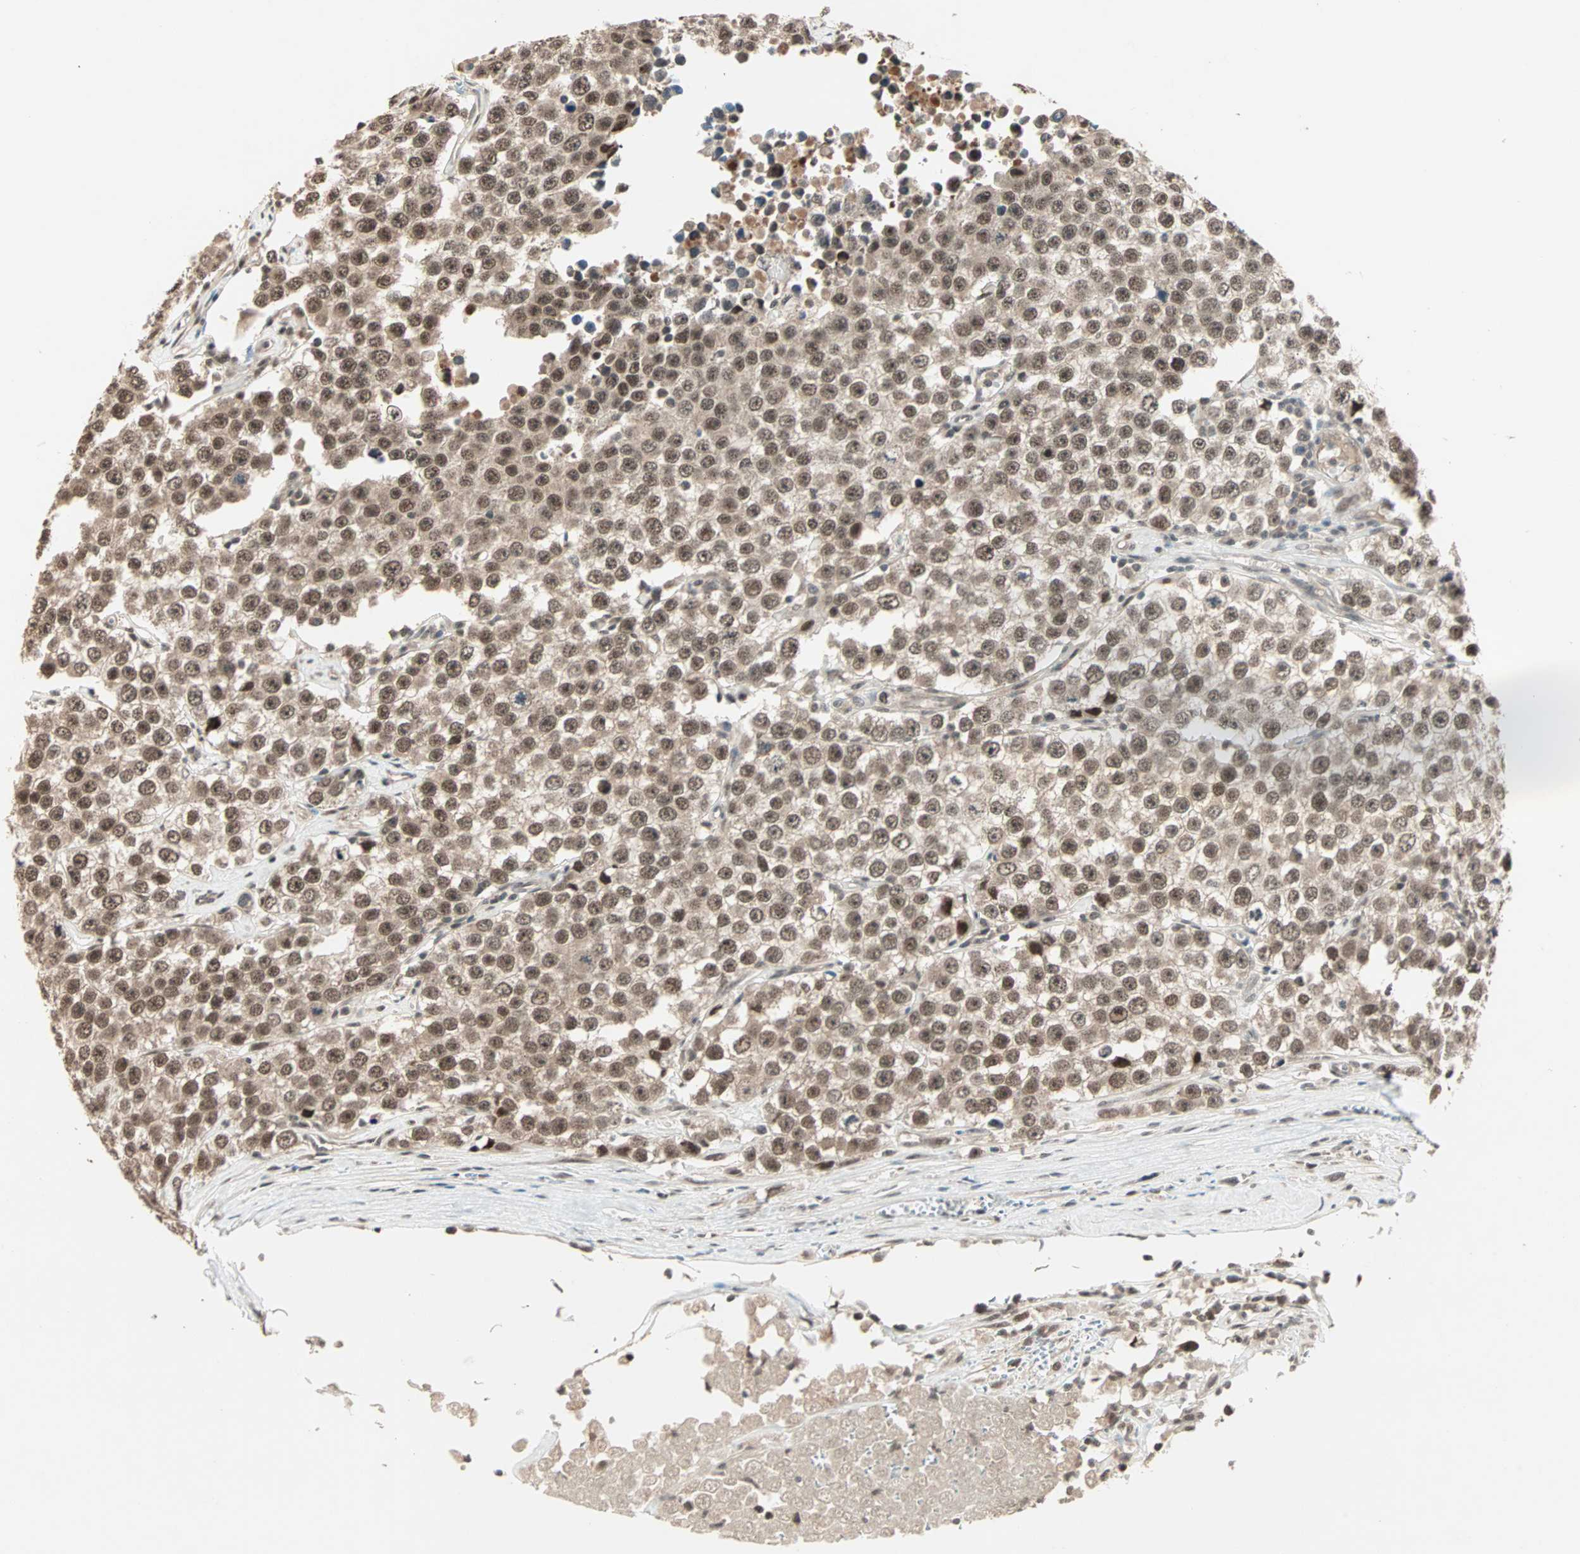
{"staining": {"intensity": "moderate", "quantity": ">75%", "location": "nuclear"}, "tissue": "testis cancer", "cell_type": "Tumor cells", "image_type": "cancer", "snomed": [{"axis": "morphology", "description": "Seminoma, NOS"}, {"axis": "morphology", "description": "Carcinoma, Embryonal, NOS"}, {"axis": "topography", "description": "Testis"}], "caption": "This micrograph exhibits immunohistochemistry staining of human testis cancer (embryonal carcinoma), with medium moderate nuclear expression in about >75% of tumor cells.", "gene": "ZNF701", "patient": {"sex": "male", "age": 52}}